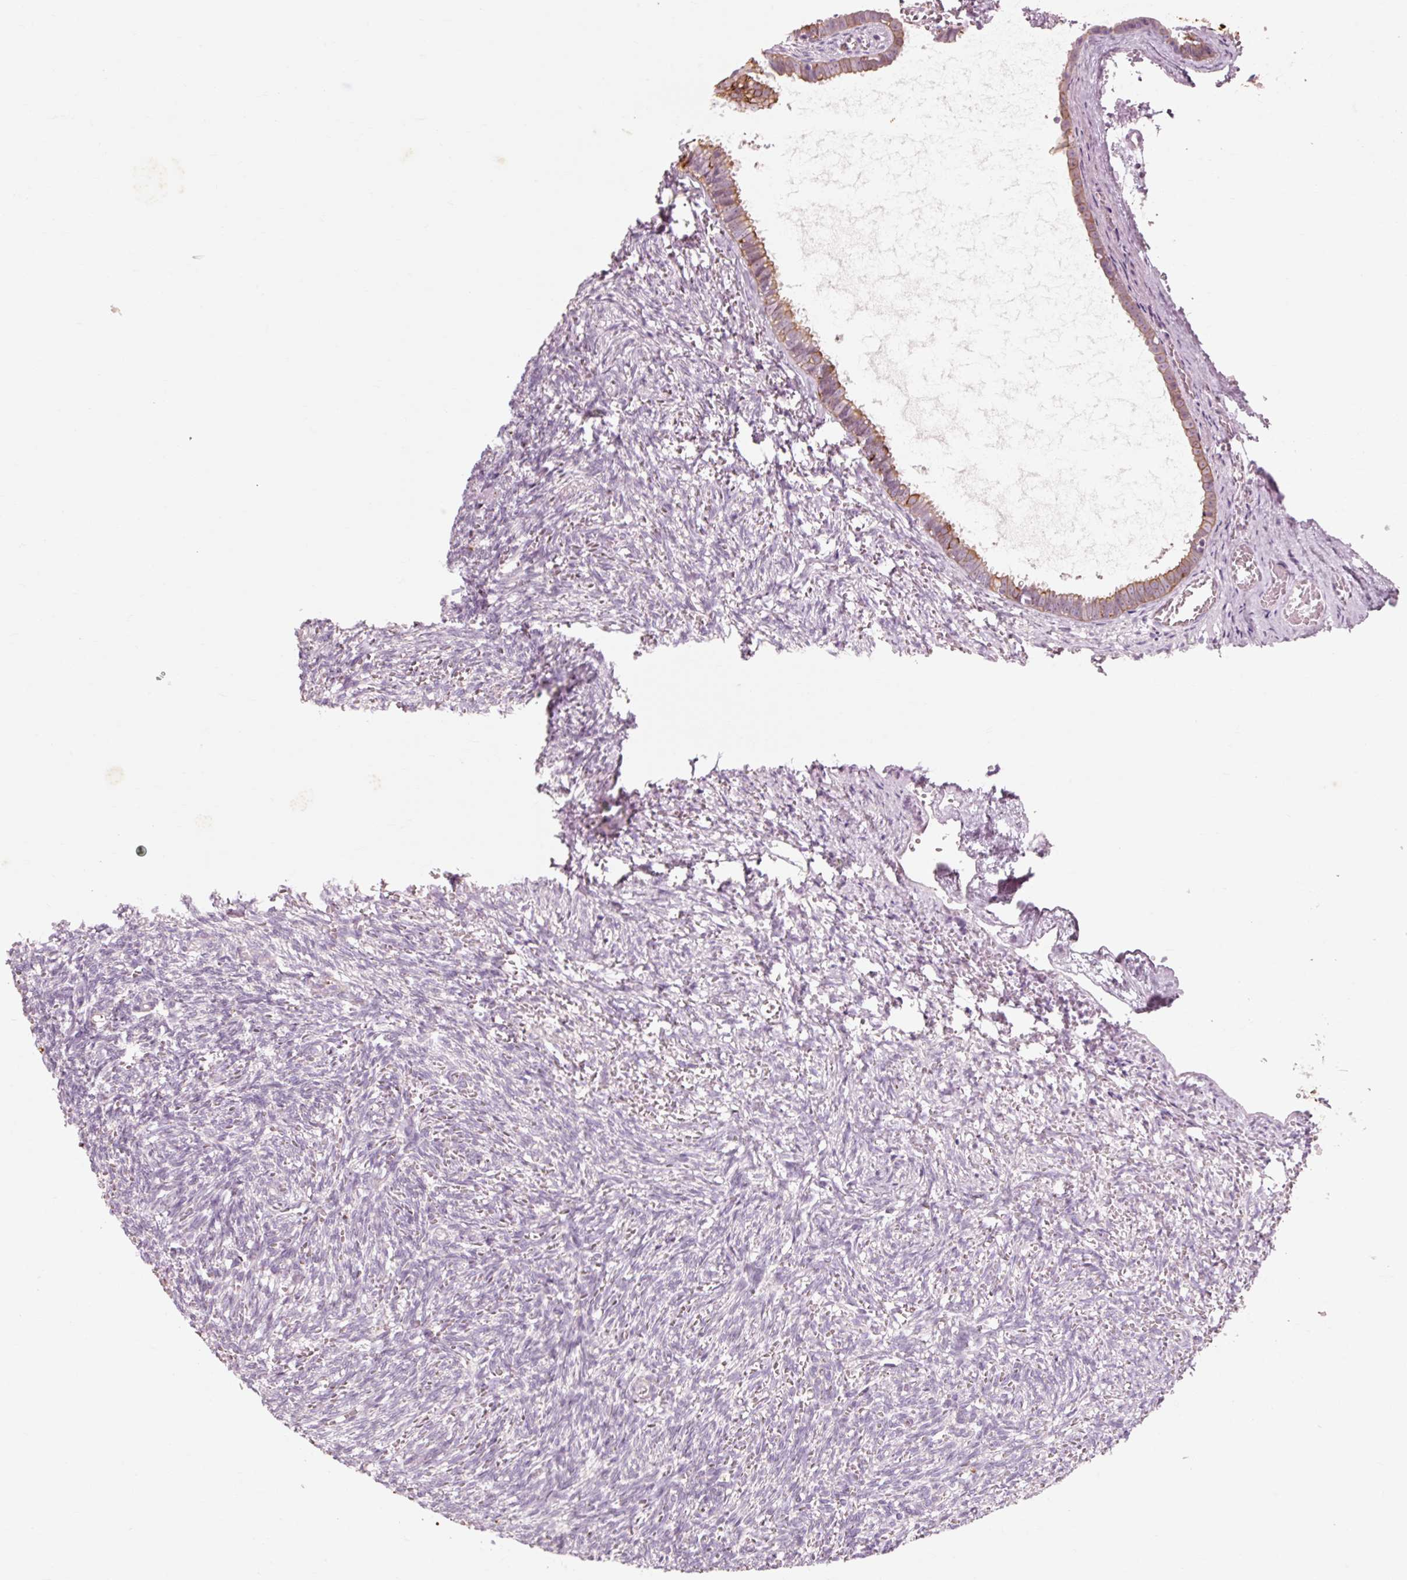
{"staining": {"intensity": "negative", "quantity": "none", "location": "none"}, "tissue": "ovary", "cell_type": "Follicle cells", "image_type": "normal", "snomed": [{"axis": "morphology", "description": "Normal tissue, NOS"}, {"axis": "topography", "description": "Ovary"}], "caption": "This is an IHC image of unremarkable human ovary. There is no positivity in follicle cells.", "gene": "TRIM73", "patient": {"sex": "female", "age": 67}}